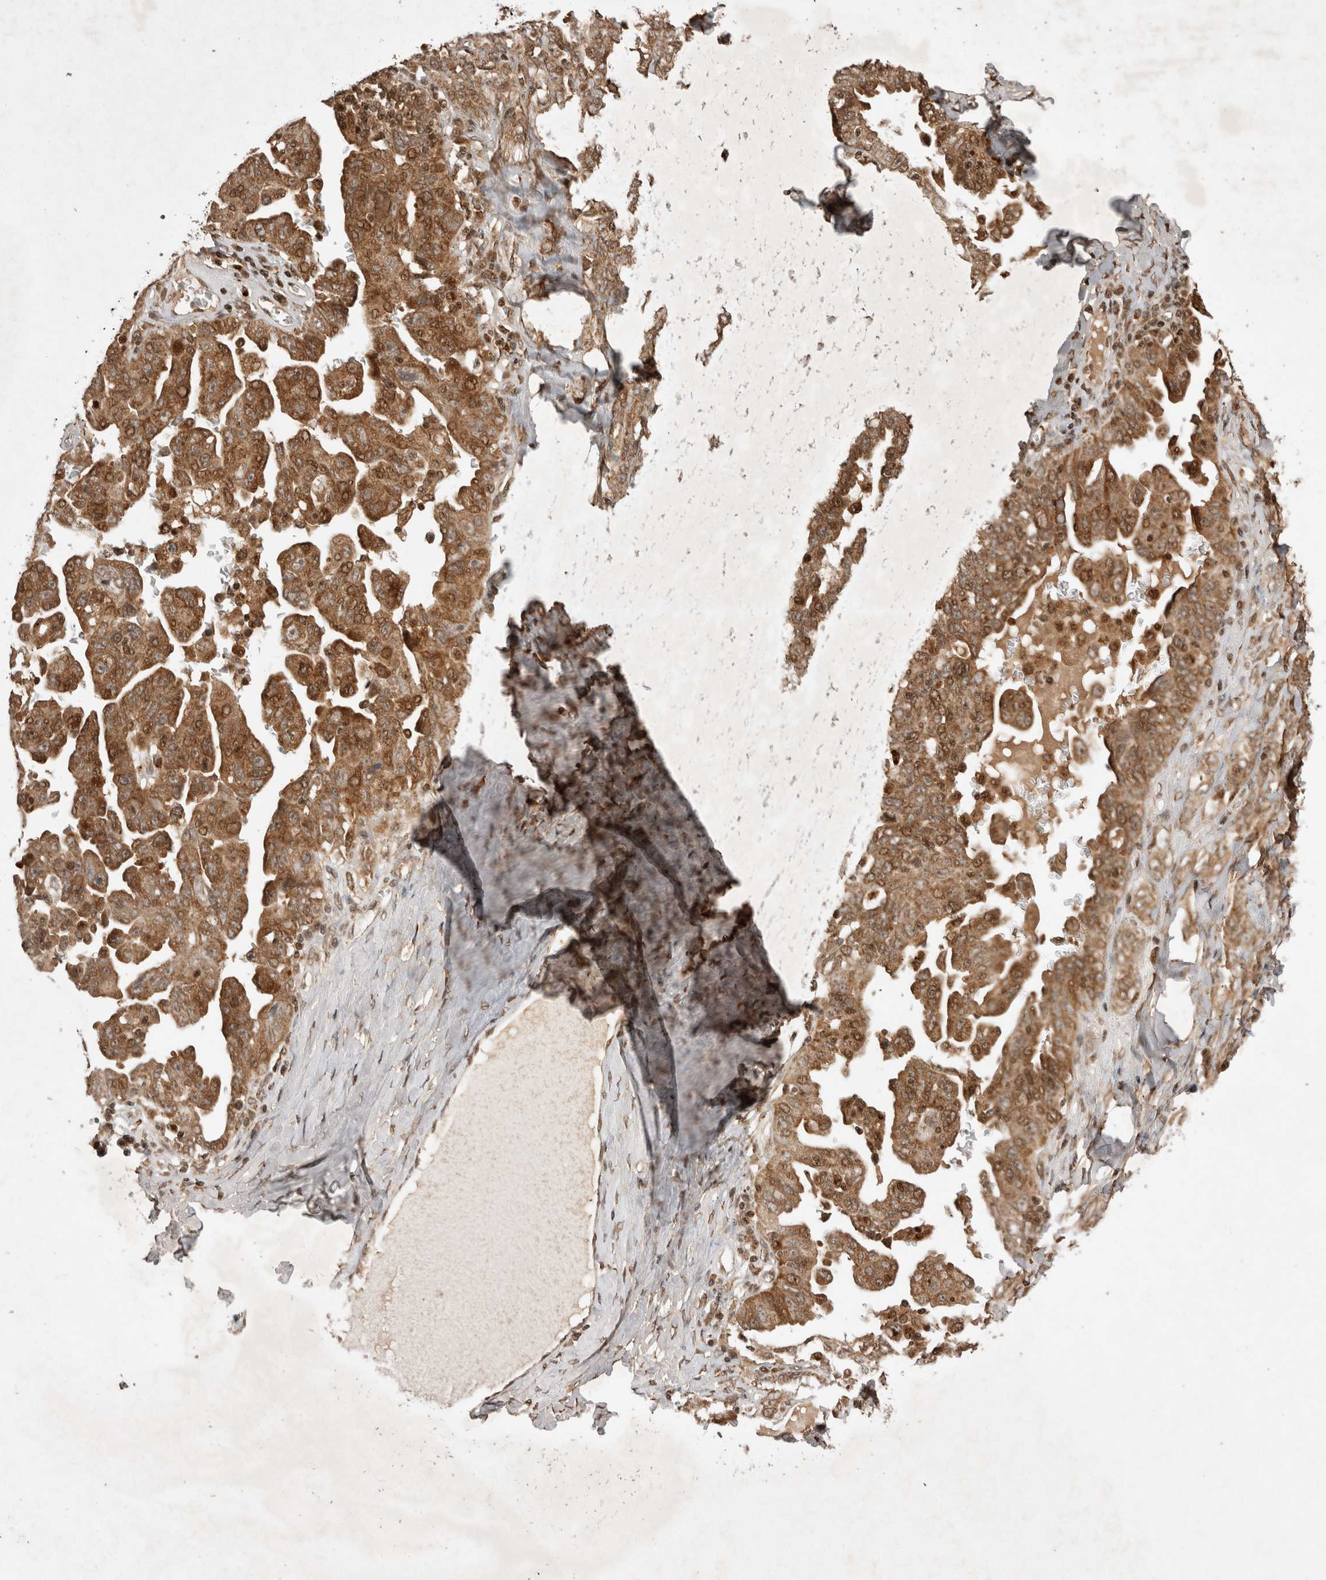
{"staining": {"intensity": "moderate", "quantity": ">75%", "location": "cytoplasmic/membranous"}, "tissue": "ovarian cancer", "cell_type": "Tumor cells", "image_type": "cancer", "snomed": [{"axis": "morphology", "description": "Carcinoma, endometroid"}, {"axis": "topography", "description": "Ovary"}], "caption": "DAB immunohistochemical staining of ovarian cancer (endometroid carcinoma) displays moderate cytoplasmic/membranous protein positivity in approximately >75% of tumor cells.", "gene": "FAM221A", "patient": {"sex": "female", "age": 62}}